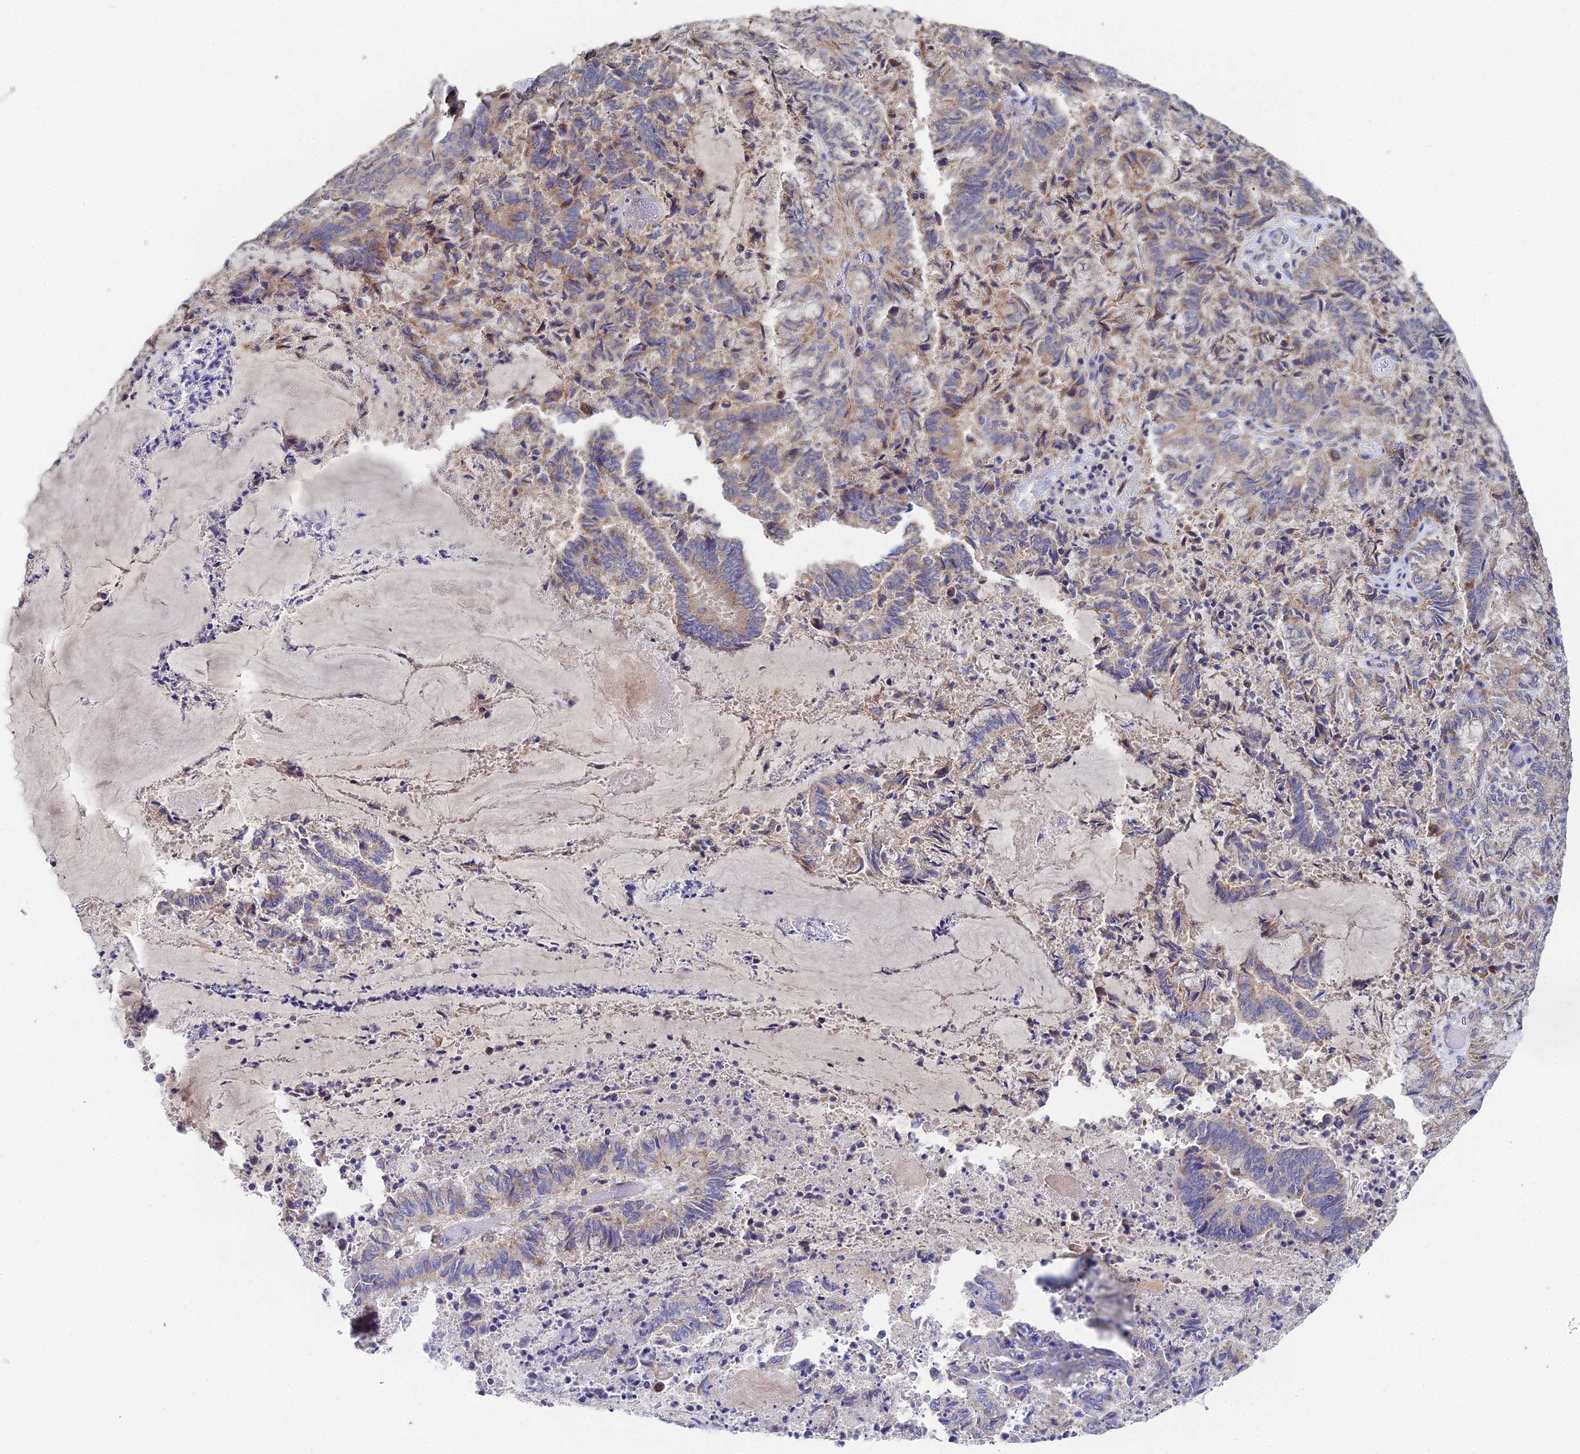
{"staining": {"intensity": "moderate", "quantity": "<25%", "location": "cytoplasmic/membranous"}, "tissue": "endometrial cancer", "cell_type": "Tumor cells", "image_type": "cancer", "snomed": [{"axis": "morphology", "description": "Adenocarcinoma, NOS"}, {"axis": "topography", "description": "Endometrium"}], "caption": "Endometrial cancer (adenocarcinoma) stained with a protein marker reveals moderate staining in tumor cells.", "gene": "UBE2L3", "patient": {"sex": "female", "age": 80}}